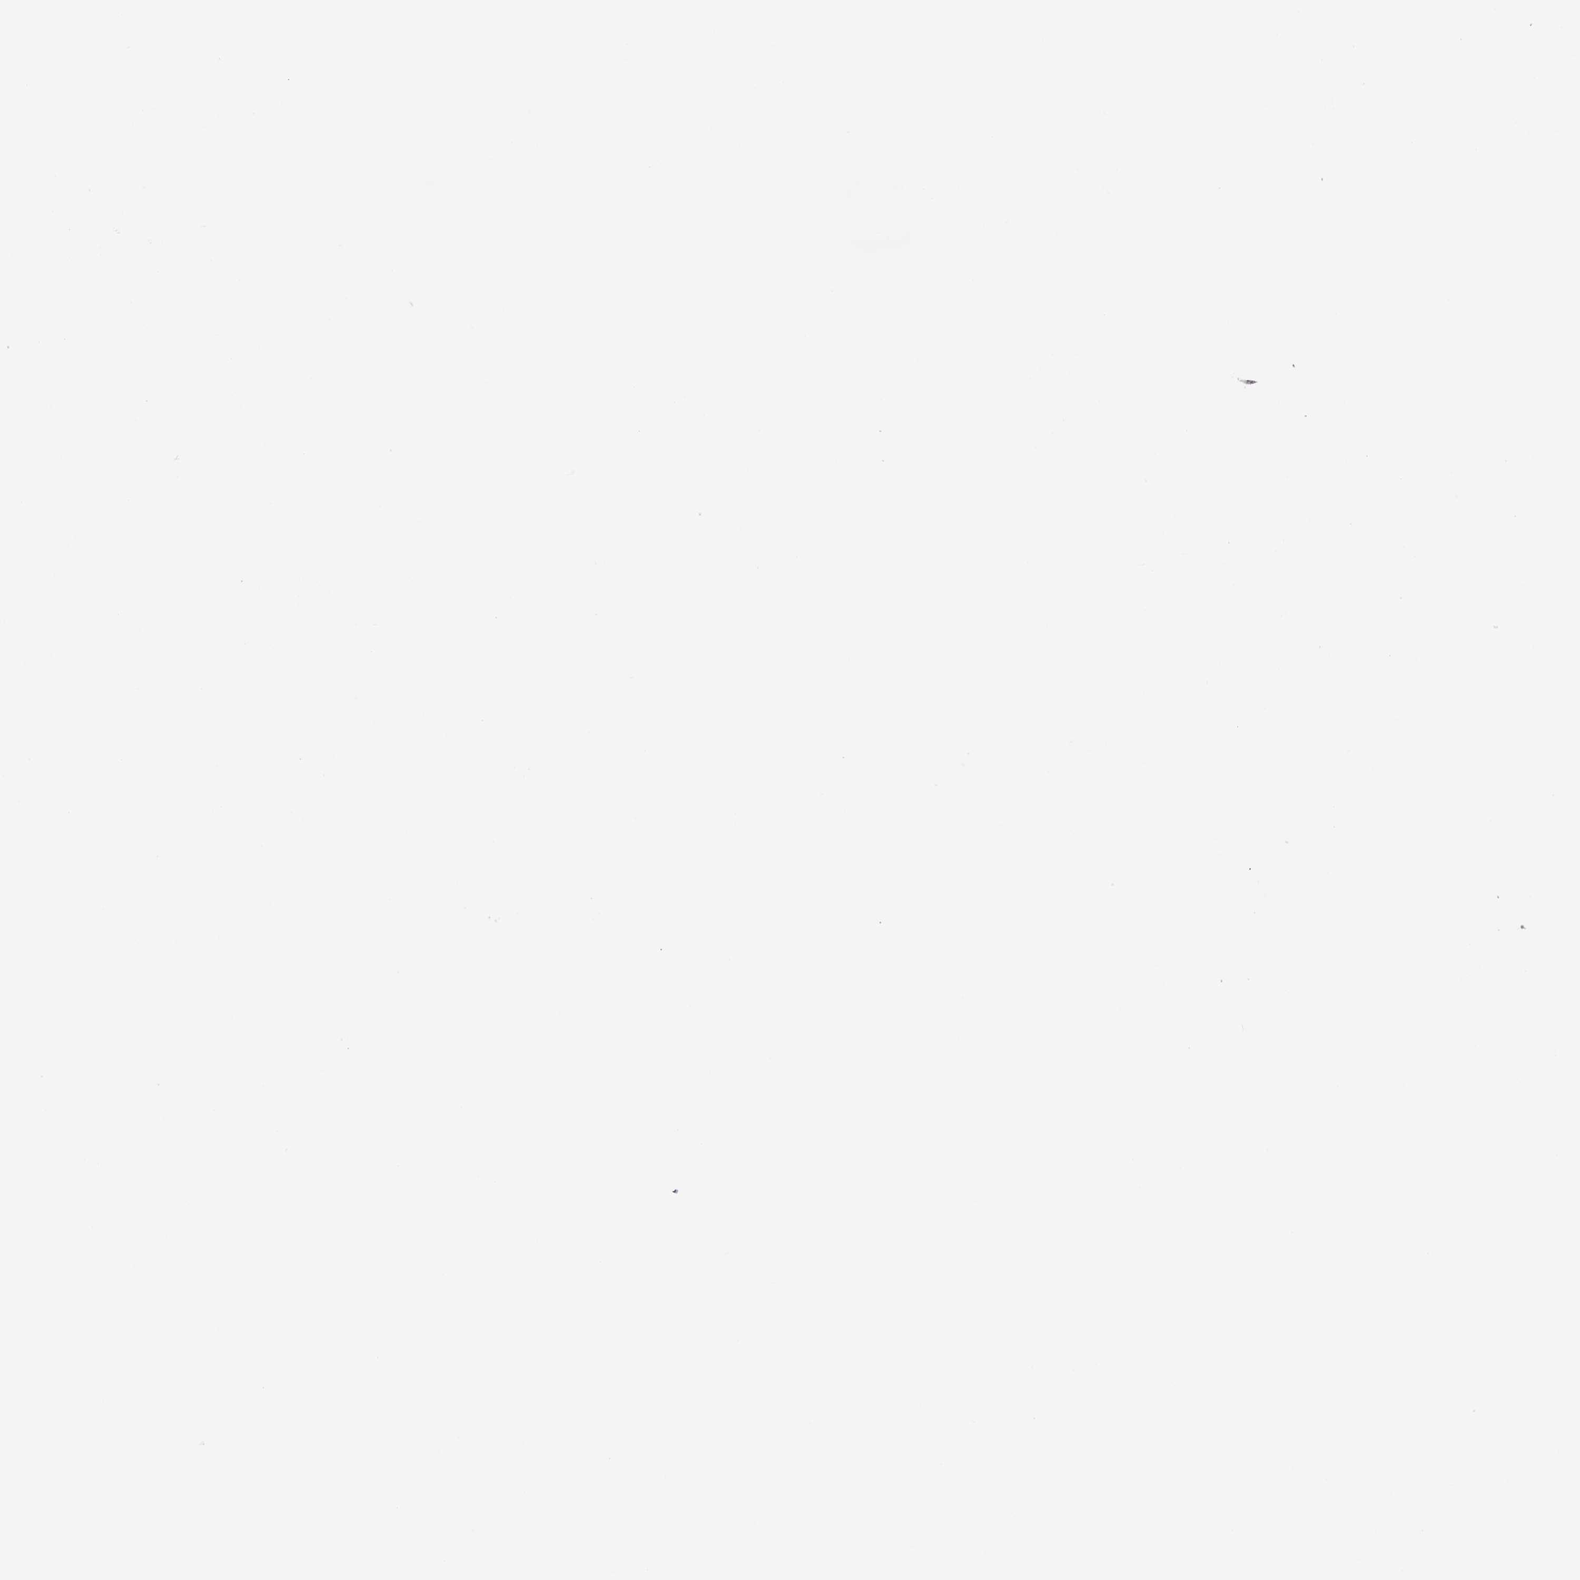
{"staining": {"intensity": "negative", "quantity": "none", "location": "none"}, "tissue": "cervical cancer", "cell_type": "Tumor cells", "image_type": "cancer", "snomed": [{"axis": "morphology", "description": "Squamous cell carcinoma, NOS"}, {"axis": "topography", "description": "Cervix"}], "caption": "Immunohistochemical staining of cervical cancer (squamous cell carcinoma) shows no significant expression in tumor cells.", "gene": "SUCNR1", "patient": {"sex": "female", "age": 38}}